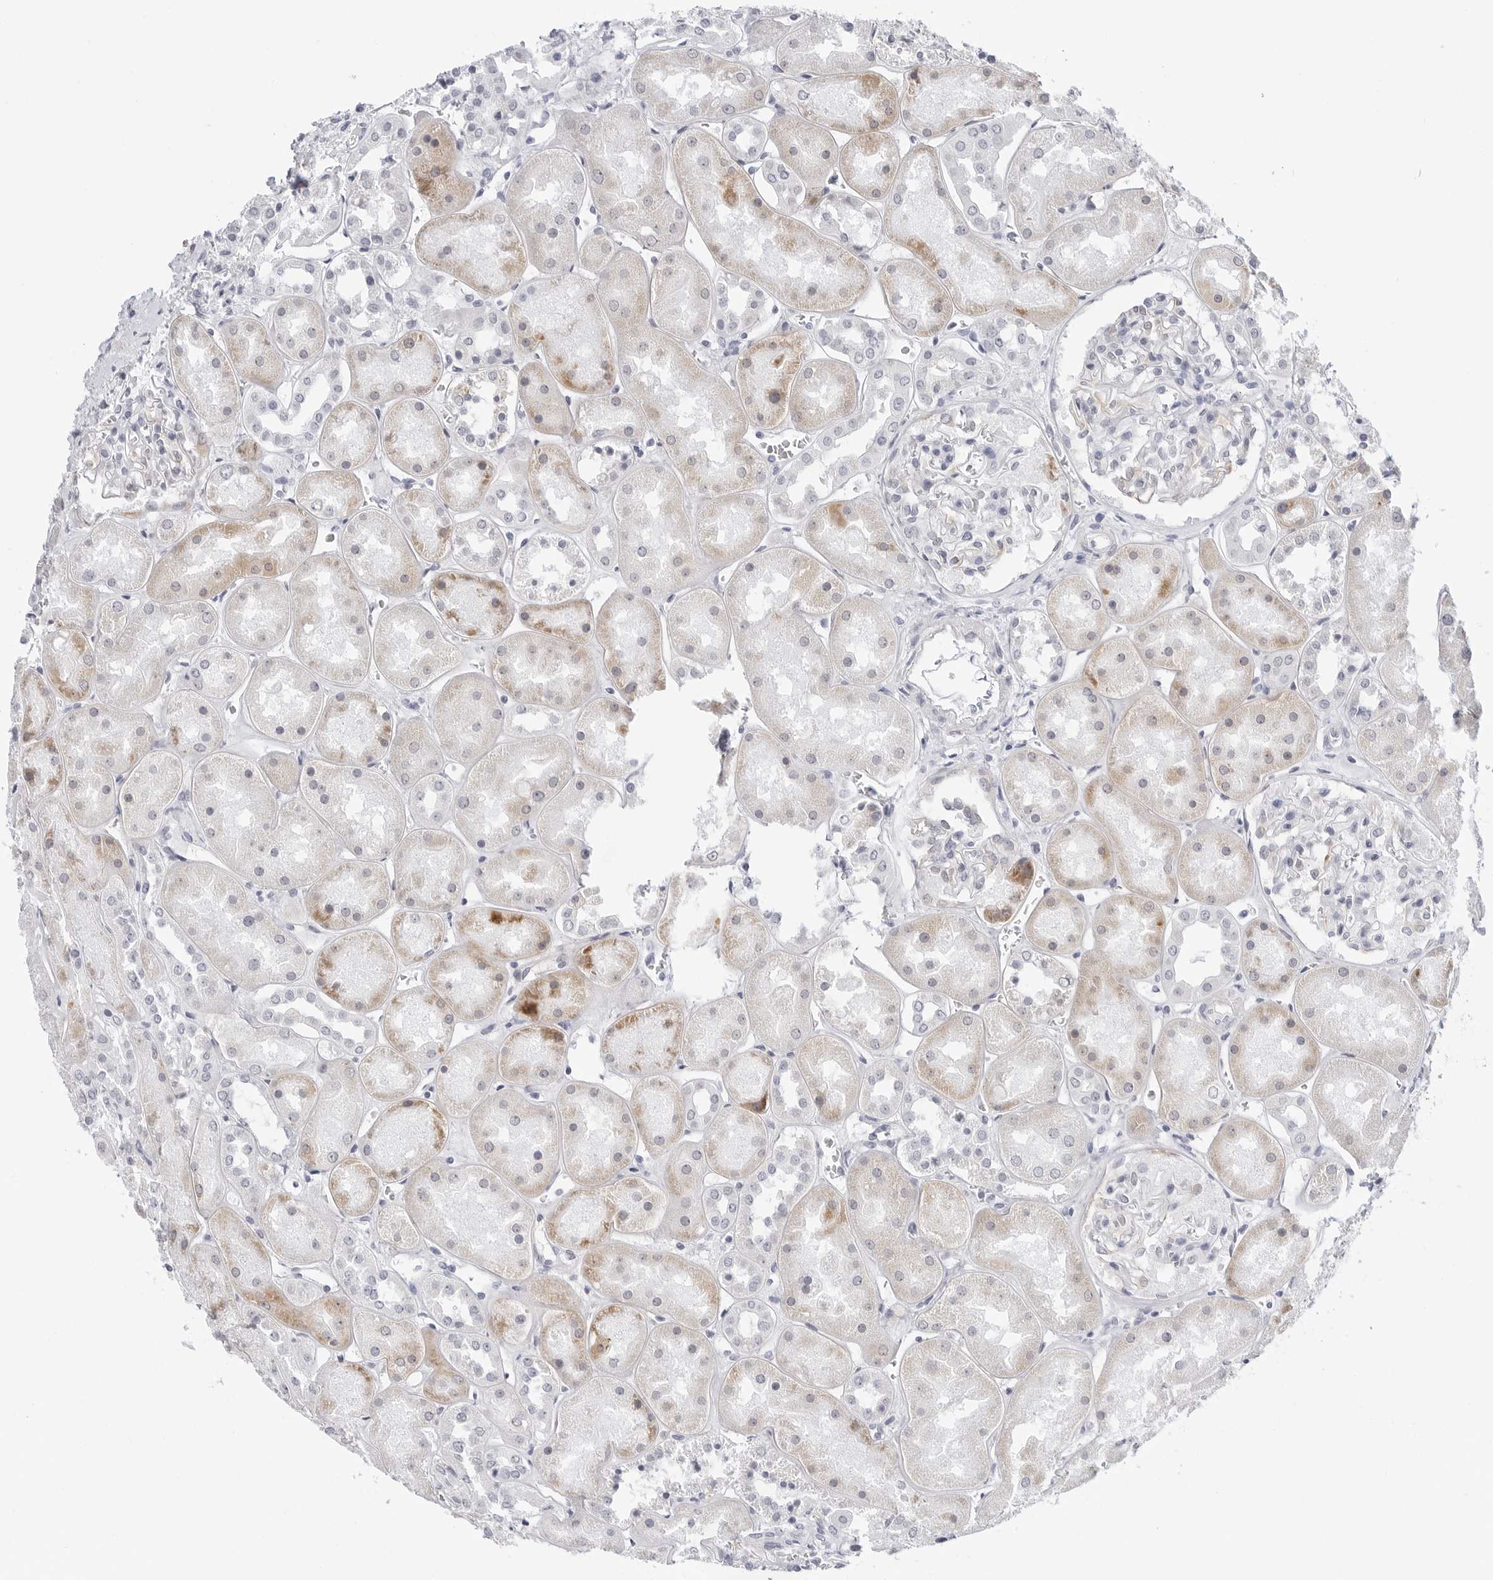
{"staining": {"intensity": "negative", "quantity": "none", "location": "none"}, "tissue": "kidney", "cell_type": "Cells in glomeruli", "image_type": "normal", "snomed": [{"axis": "morphology", "description": "Normal tissue, NOS"}, {"axis": "topography", "description": "Kidney"}], "caption": "DAB (3,3'-diaminobenzidine) immunohistochemical staining of benign human kidney demonstrates no significant staining in cells in glomeruli.", "gene": "HSPB7", "patient": {"sex": "male", "age": 70}}